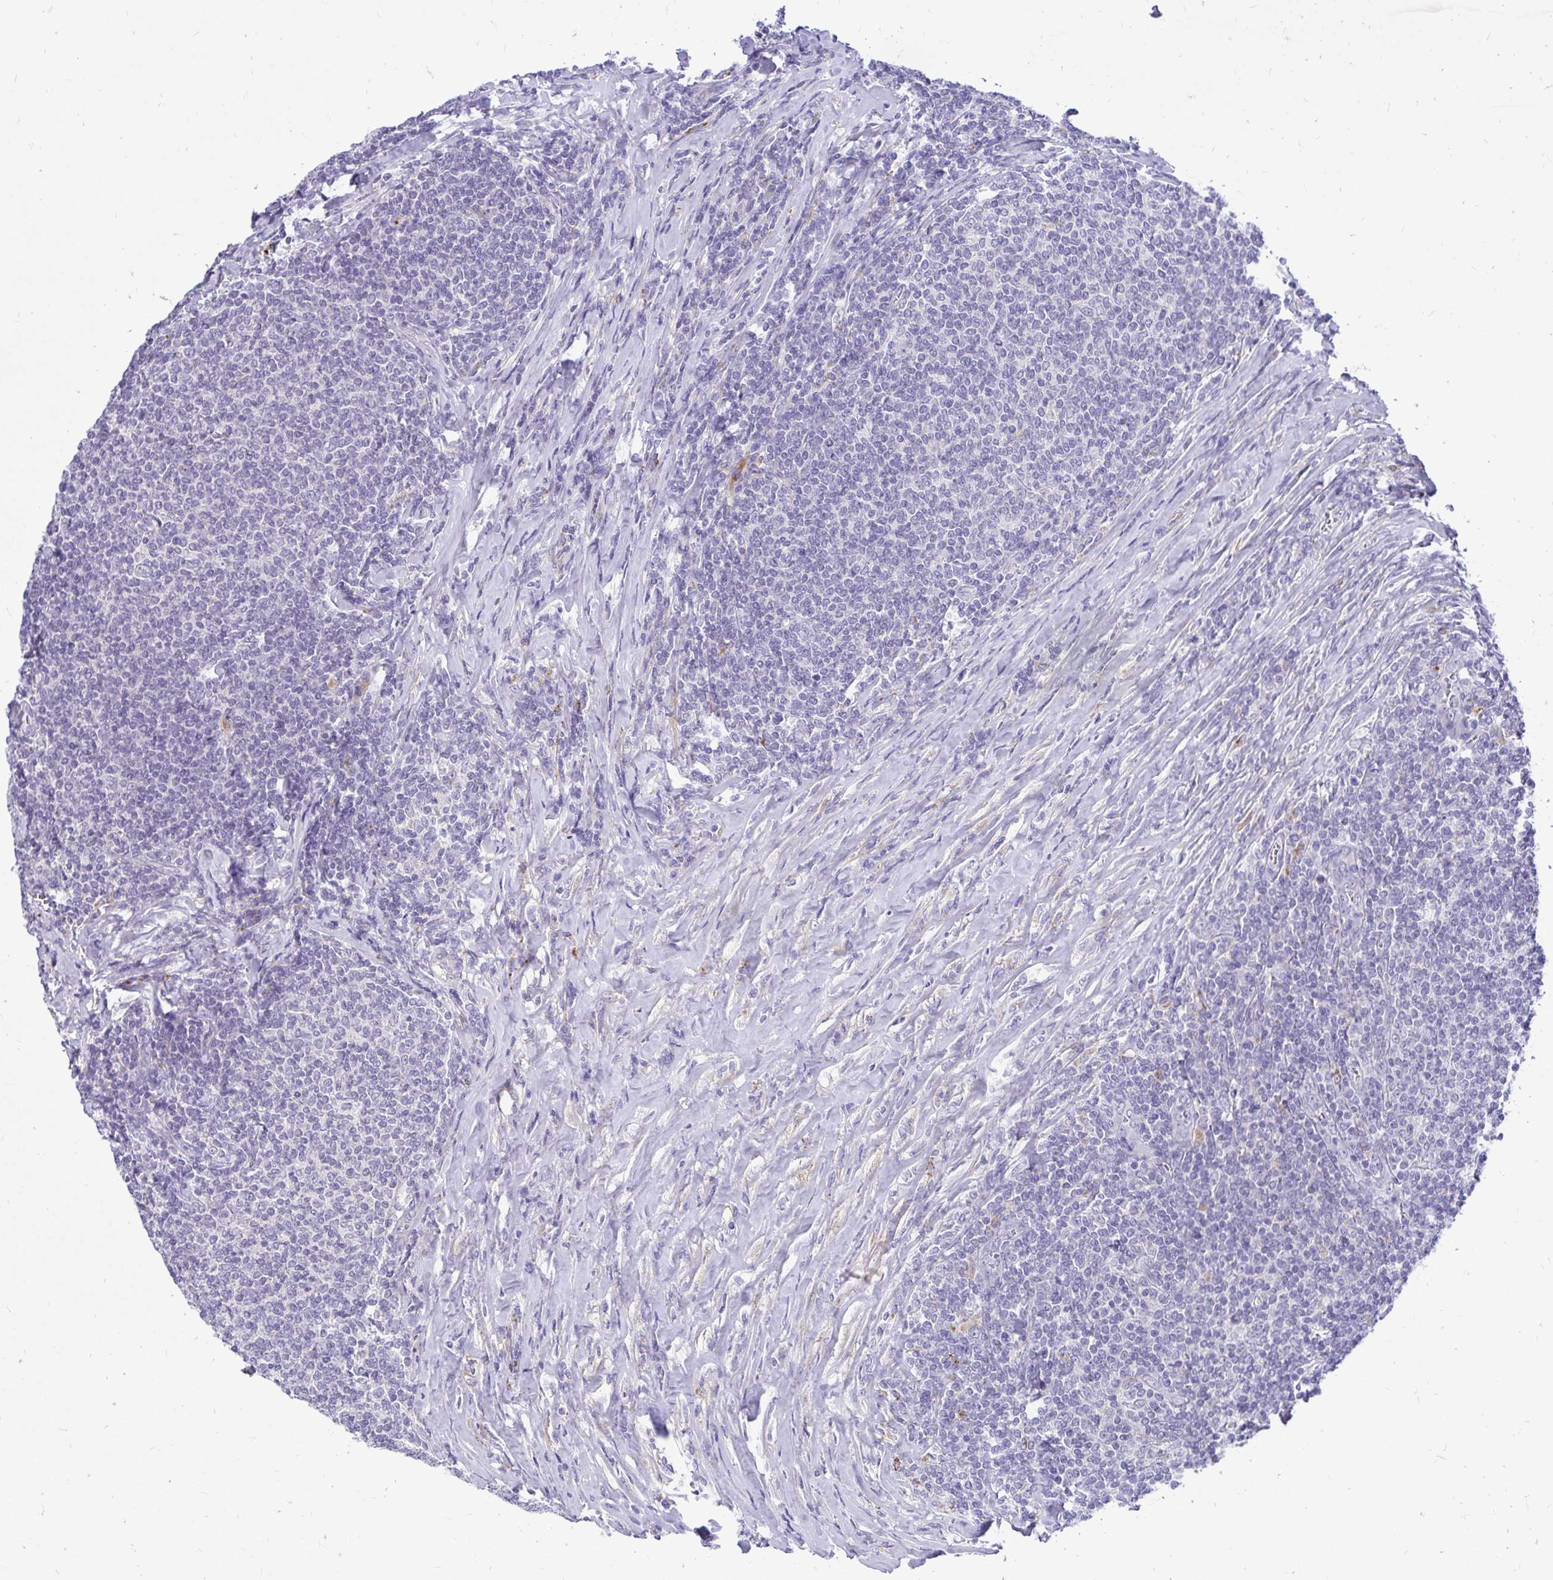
{"staining": {"intensity": "negative", "quantity": "none", "location": "none"}, "tissue": "lymphoma", "cell_type": "Tumor cells", "image_type": "cancer", "snomed": [{"axis": "morphology", "description": "Malignant lymphoma, non-Hodgkin's type, Low grade"}, {"axis": "topography", "description": "Lymph node"}], "caption": "Micrograph shows no protein expression in tumor cells of low-grade malignant lymphoma, non-Hodgkin's type tissue.", "gene": "PKN3", "patient": {"sex": "male", "age": 52}}